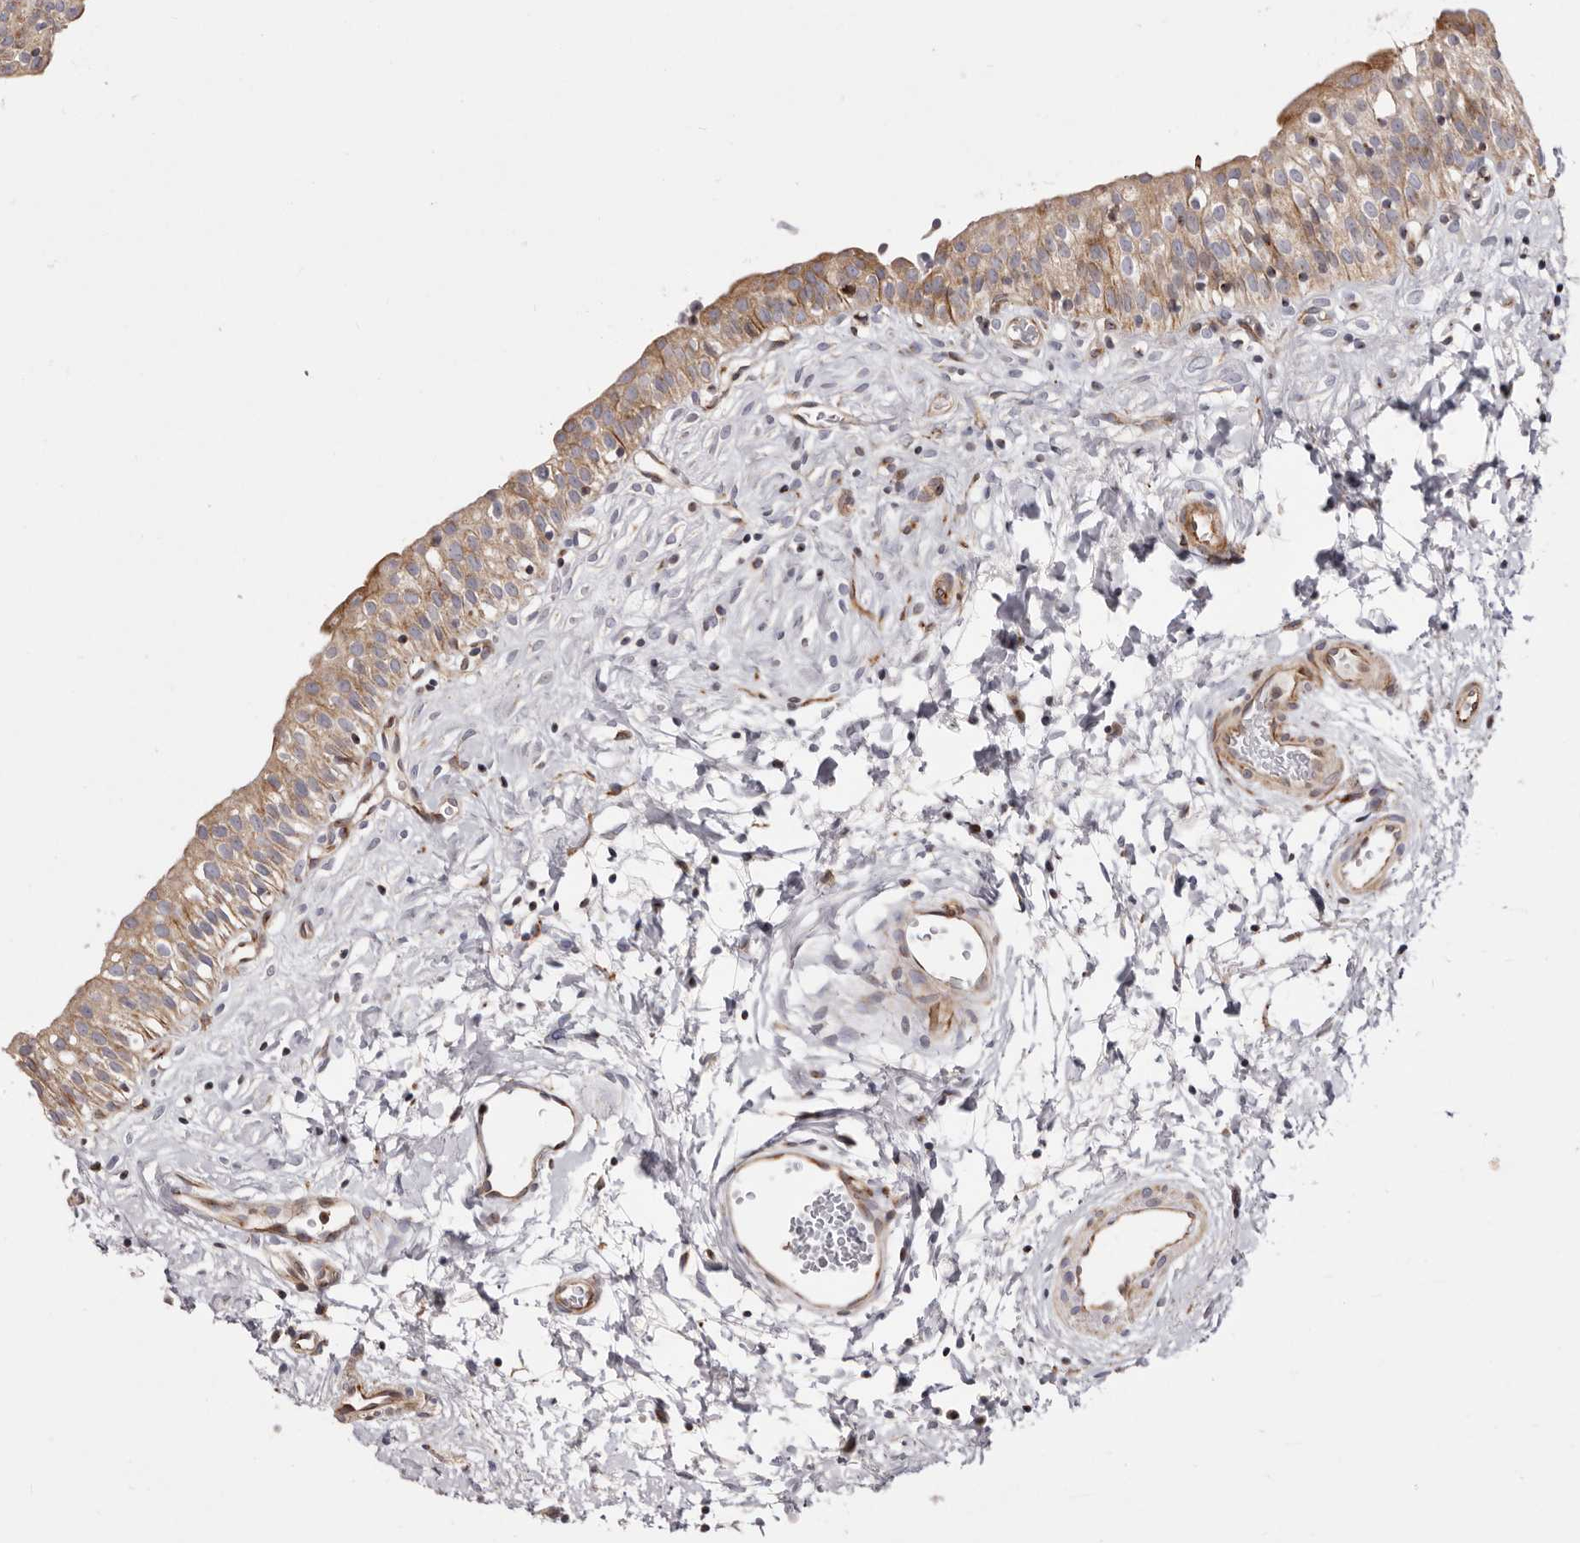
{"staining": {"intensity": "moderate", "quantity": ">75%", "location": "cytoplasmic/membranous"}, "tissue": "urinary bladder", "cell_type": "Urothelial cells", "image_type": "normal", "snomed": [{"axis": "morphology", "description": "Normal tissue, NOS"}, {"axis": "topography", "description": "Urinary bladder"}], "caption": "Moderate cytoplasmic/membranous positivity is identified in approximately >75% of urothelial cells in normal urinary bladder. The staining was performed using DAB (3,3'-diaminobenzidine), with brown indicating positive protein expression. Nuclei are stained blue with hematoxylin.", "gene": "TIMM17B", "patient": {"sex": "male", "age": 51}}